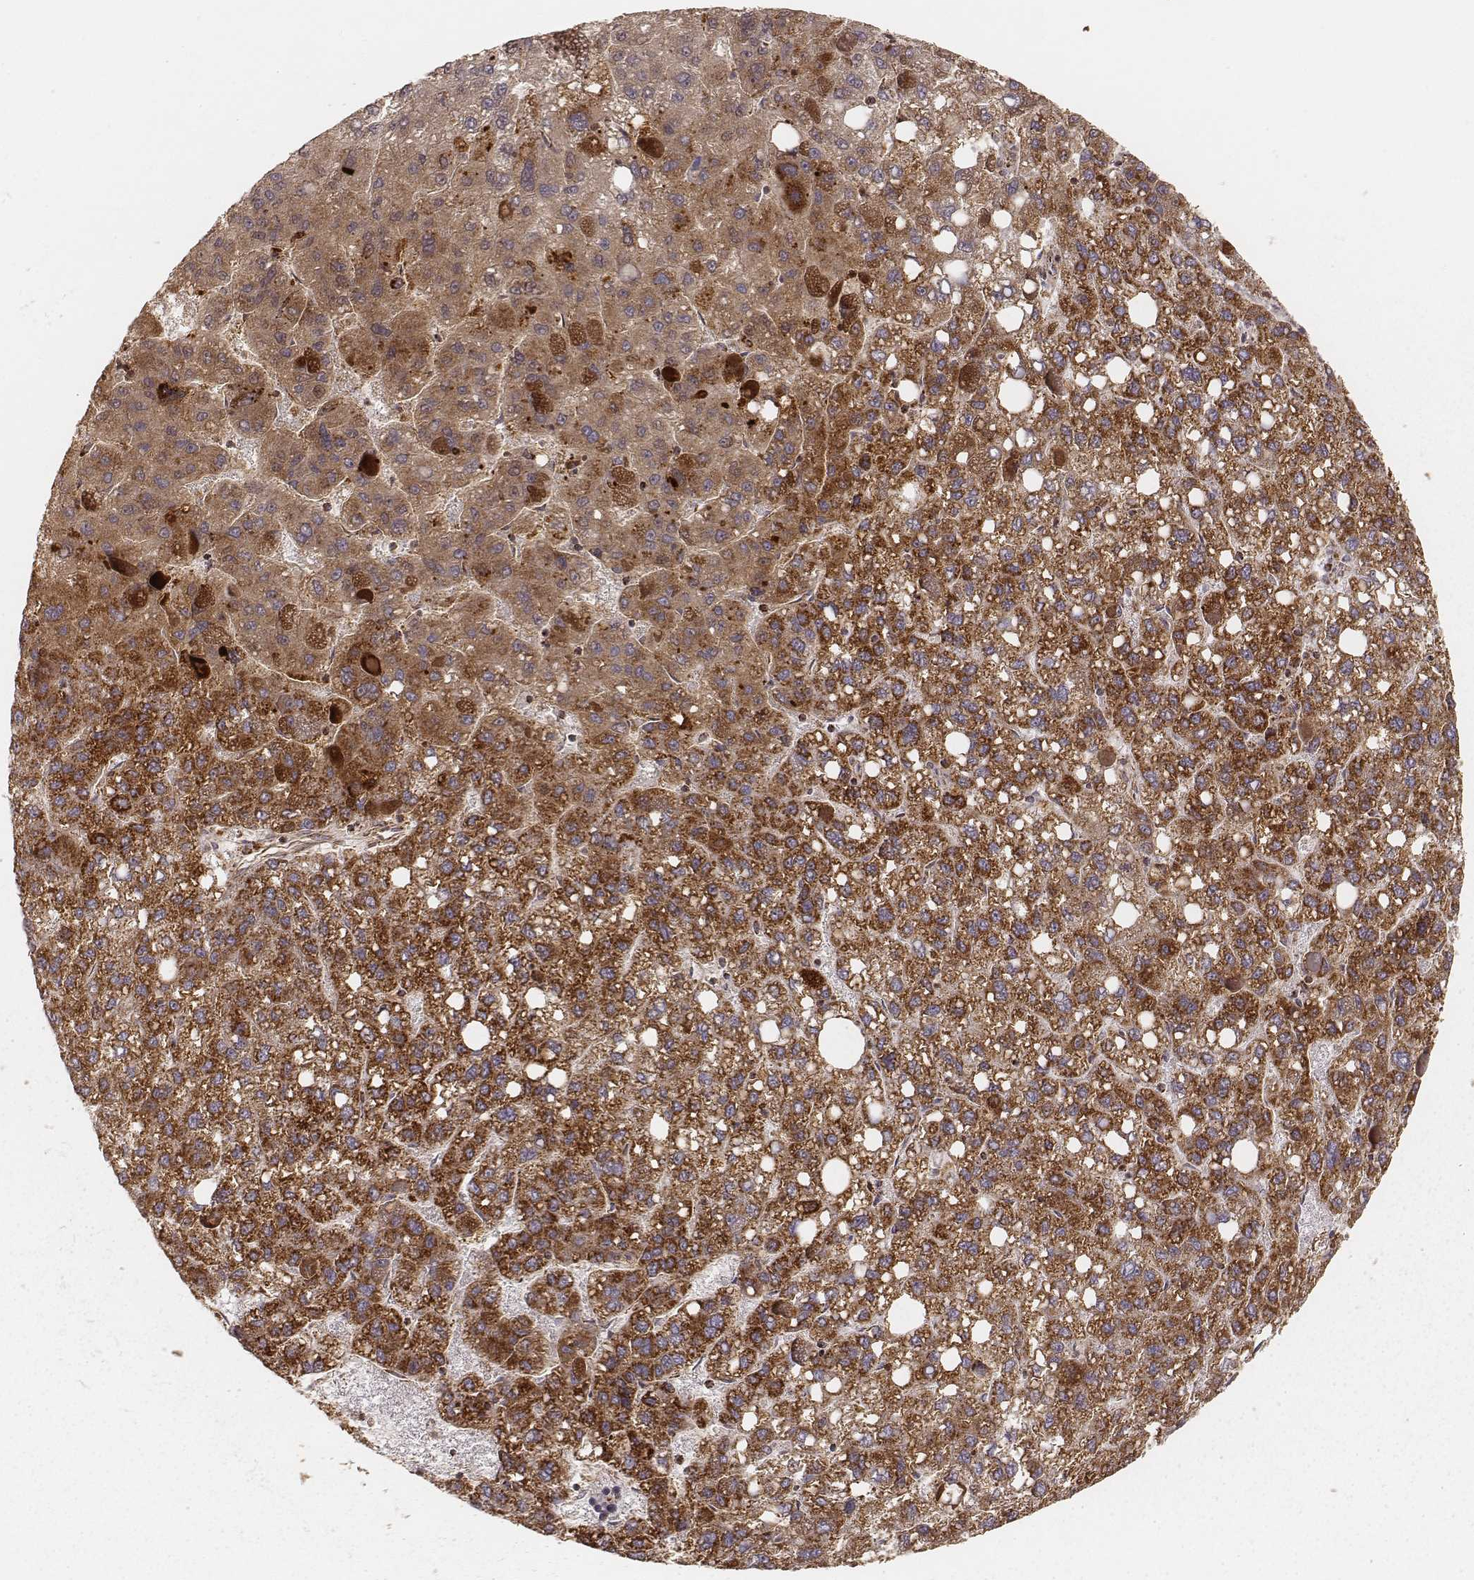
{"staining": {"intensity": "strong", "quantity": ">75%", "location": "cytoplasmic/membranous"}, "tissue": "liver cancer", "cell_type": "Tumor cells", "image_type": "cancer", "snomed": [{"axis": "morphology", "description": "Carcinoma, Hepatocellular, NOS"}, {"axis": "topography", "description": "Liver"}], "caption": "A brown stain labels strong cytoplasmic/membranous positivity of a protein in liver cancer tumor cells.", "gene": "CS", "patient": {"sex": "female", "age": 82}}